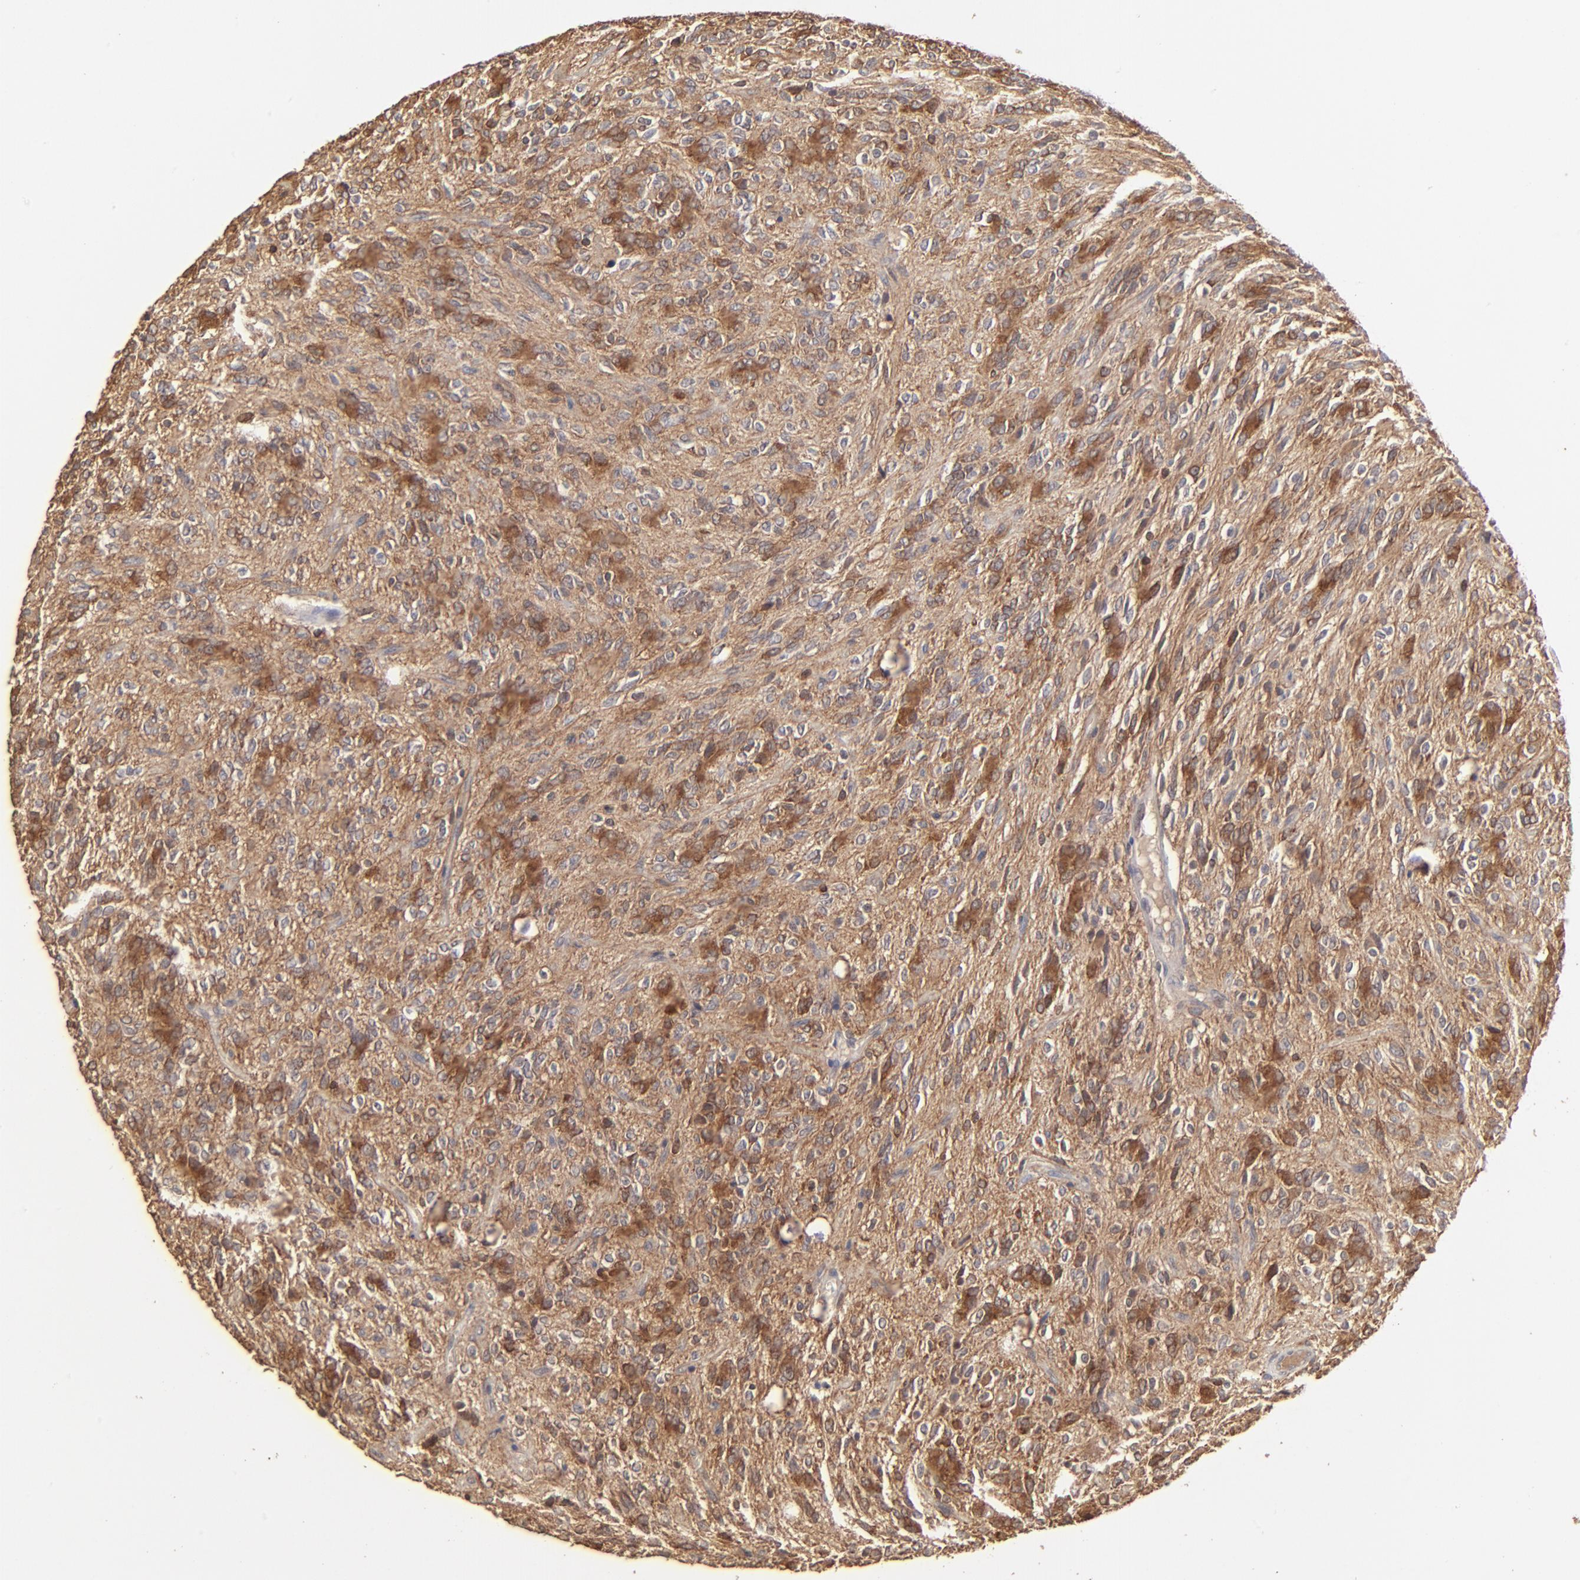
{"staining": {"intensity": "moderate", "quantity": ">75%", "location": "cytoplasmic/membranous"}, "tissue": "glioma", "cell_type": "Tumor cells", "image_type": "cancer", "snomed": [{"axis": "morphology", "description": "Glioma, malignant, Low grade"}, {"axis": "topography", "description": "Brain"}], "caption": "A brown stain labels moderate cytoplasmic/membranous expression of a protein in malignant low-grade glioma tumor cells.", "gene": "STON2", "patient": {"sex": "female", "age": 15}}